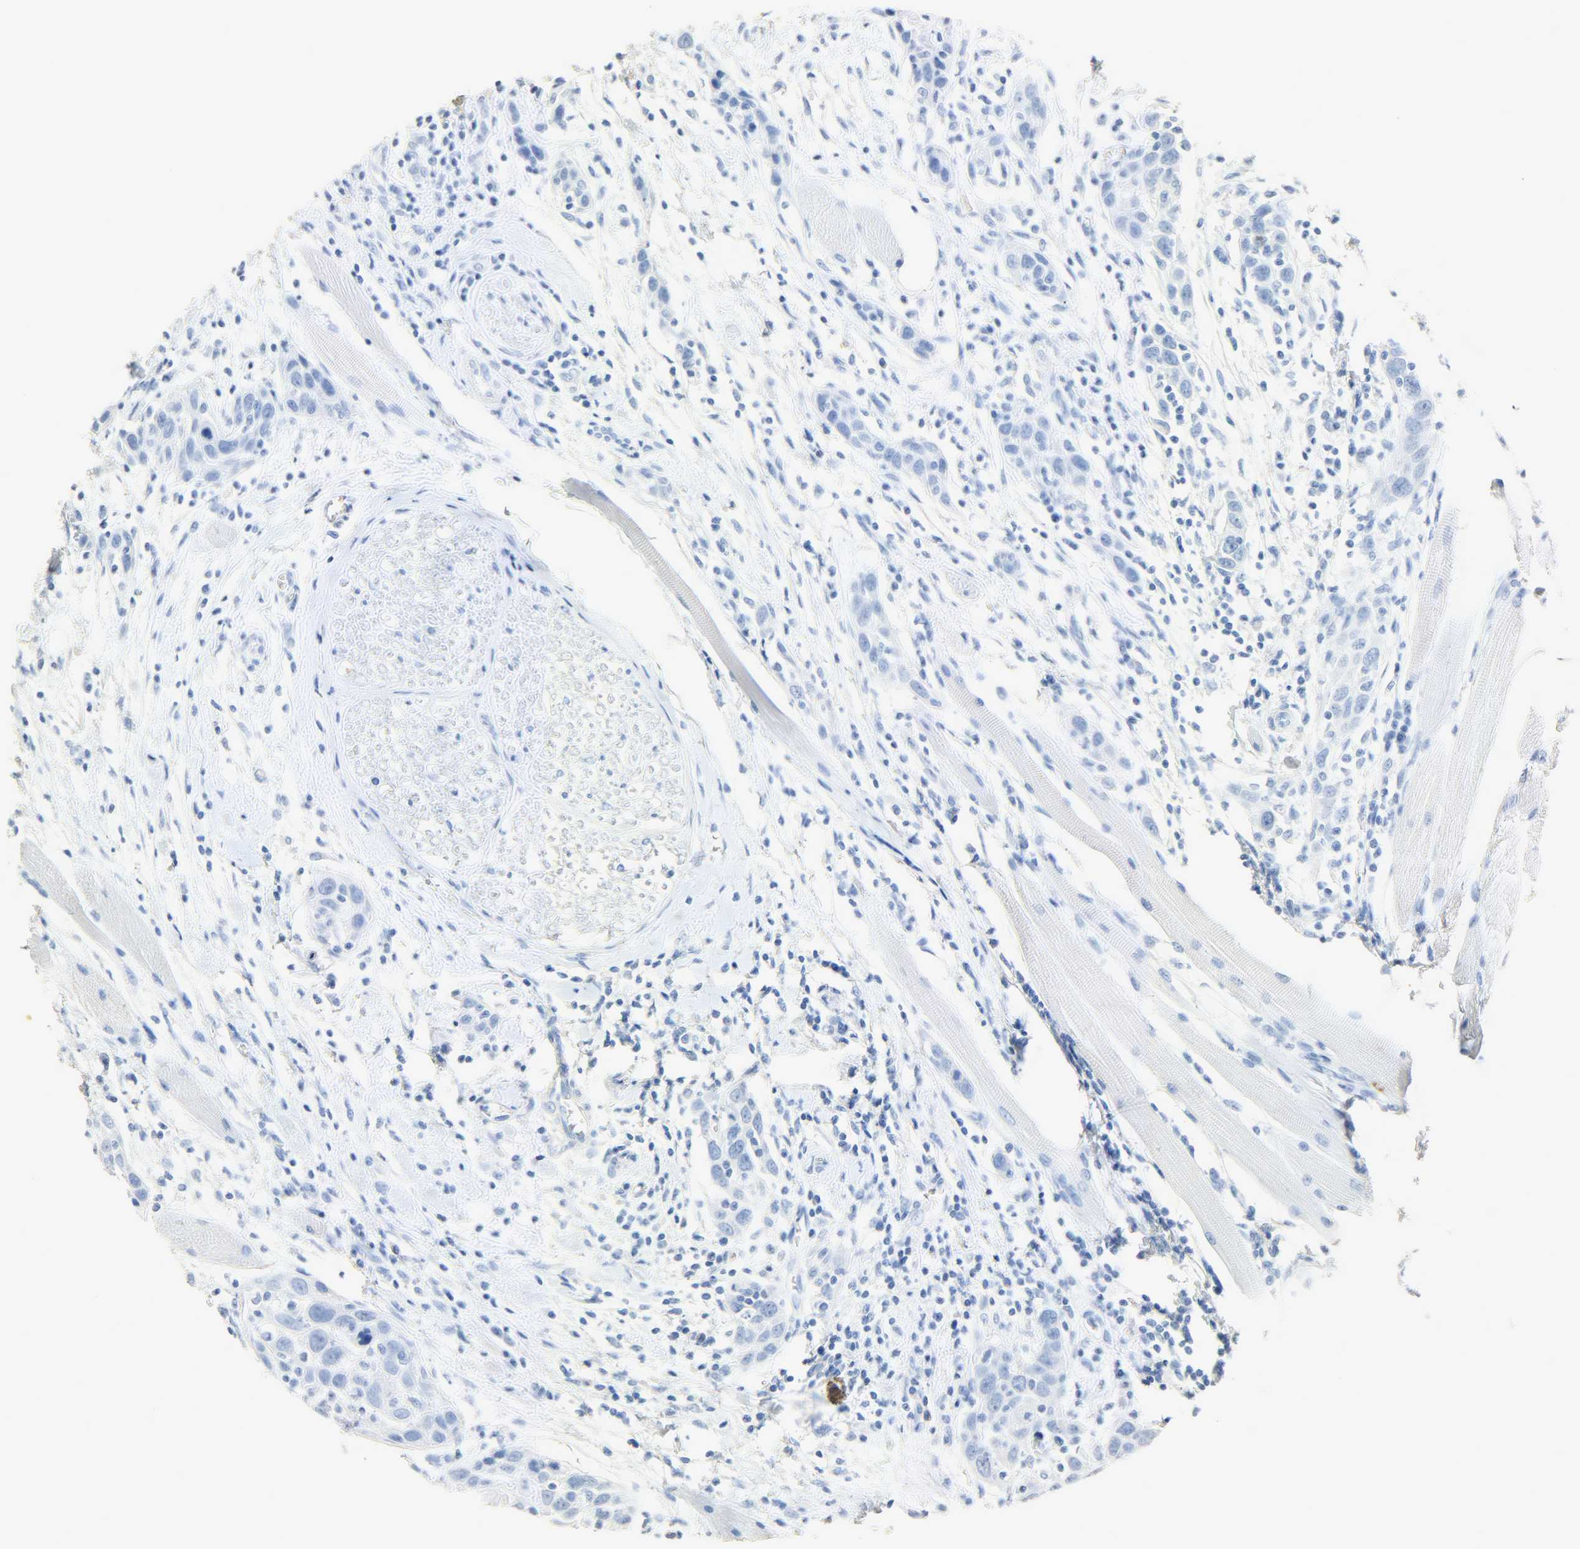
{"staining": {"intensity": "negative", "quantity": "none", "location": "none"}, "tissue": "head and neck cancer", "cell_type": "Tumor cells", "image_type": "cancer", "snomed": [{"axis": "morphology", "description": "Normal tissue, NOS"}, {"axis": "morphology", "description": "Squamous cell carcinoma, NOS"}, {"axis": "topography", "description": "Oral tissue"}, {"axis": "topography", "description": "Head-Neck"}], "caption": "Protein analysis of head and neck cancer demonstrates no significant positivity in tumor cells.", "gene": "CRP", "patient": {"sex": "female", "age": 50}}